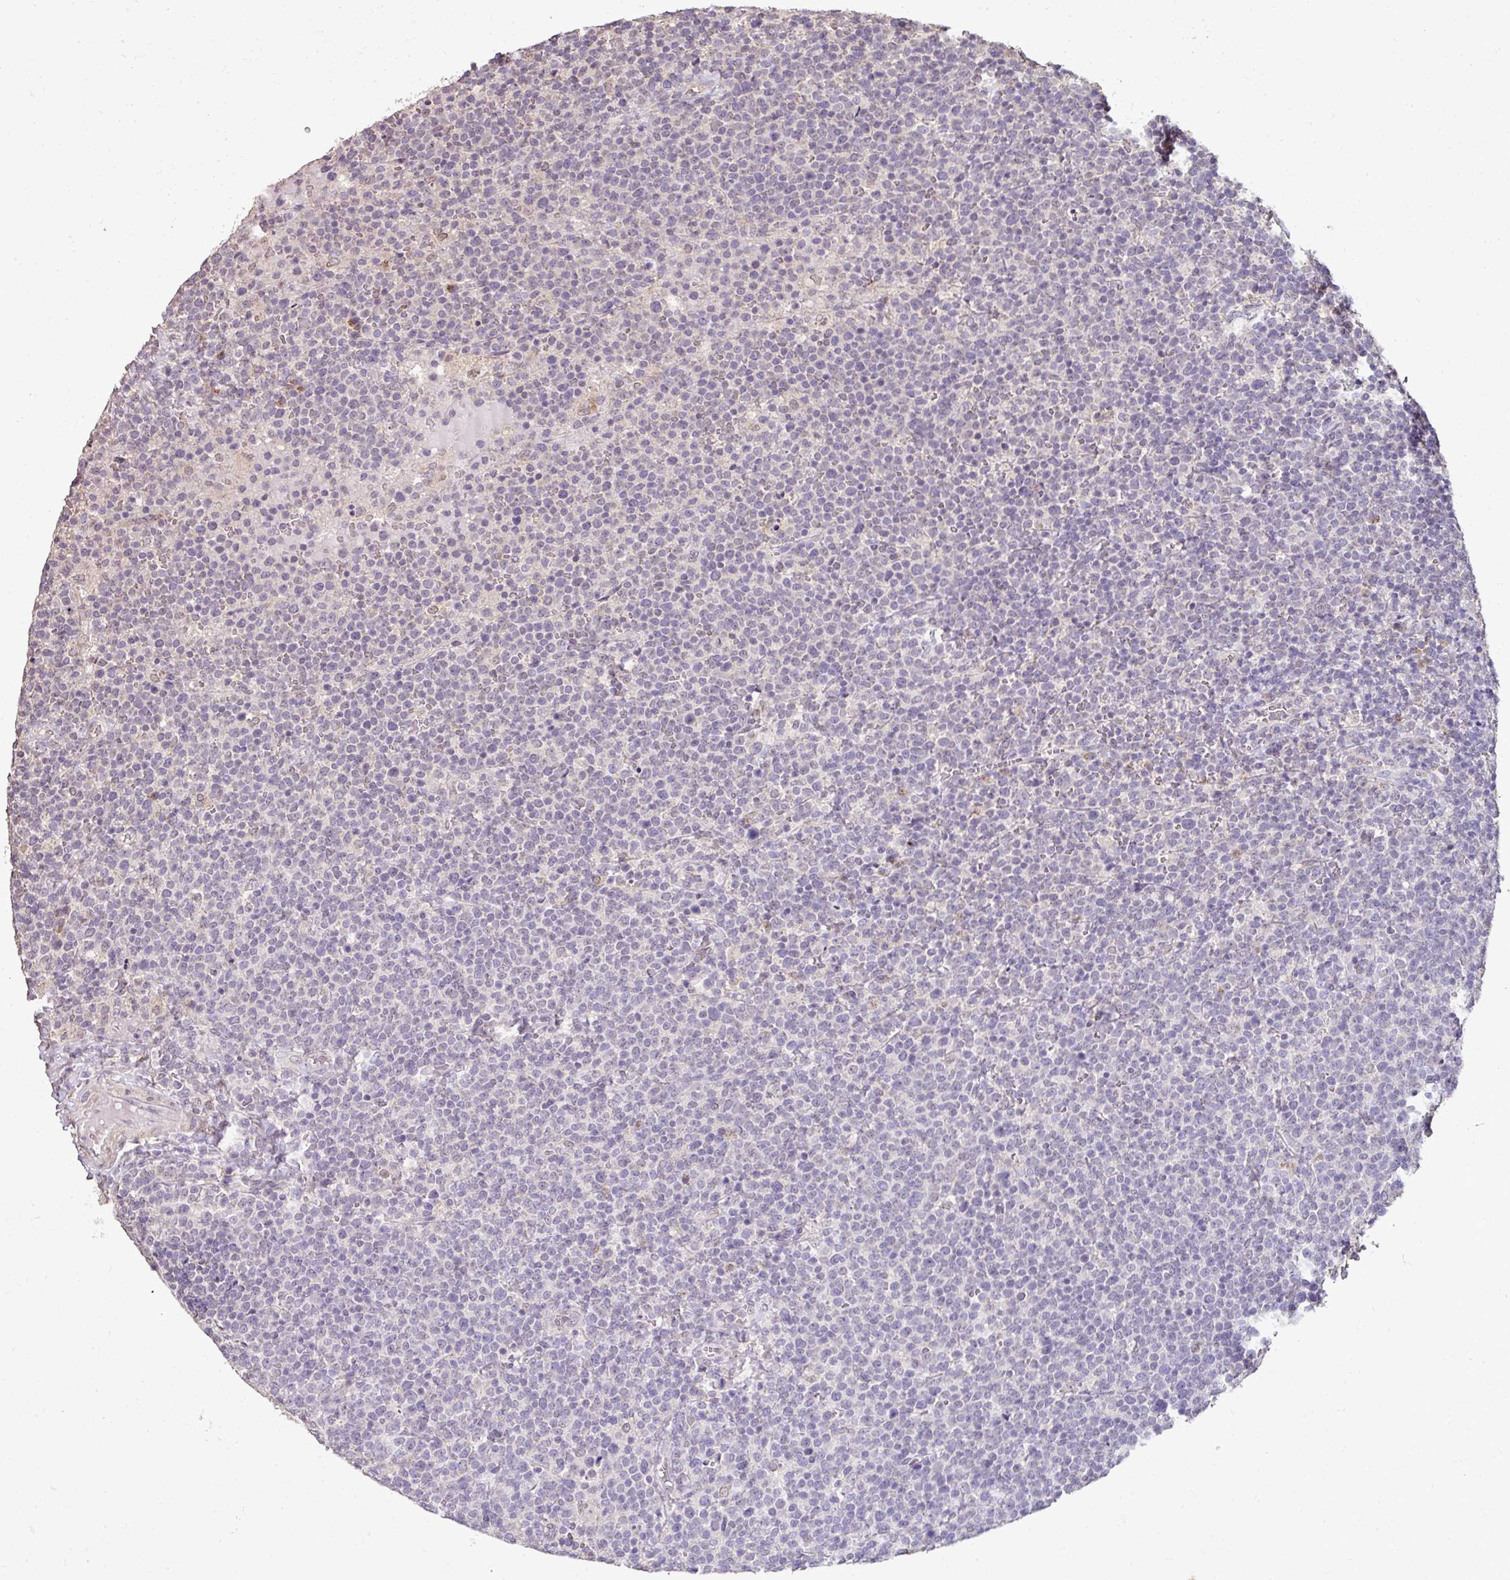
{"staining": {"intensity": "negative", "quantity": "none", "location": "none"}, "tissue": "lymphoma", "cell_type": "Tumor cells", "image_type": "cancer", "snomed": [{"axis": "morphology", "description": "Malignant lymphoma, non-Hodgkin's type, High grade"}, {"axis": "topography", "description": "Lymph node"}], "caption": "Malignant lymphoma, non-Hodgkin's type (high-grade) was stained to show a protein in brown. There is no significant expression in tumor cells.", "gene": "JPH2", "patient": {"sex": "male", "age": 61}}